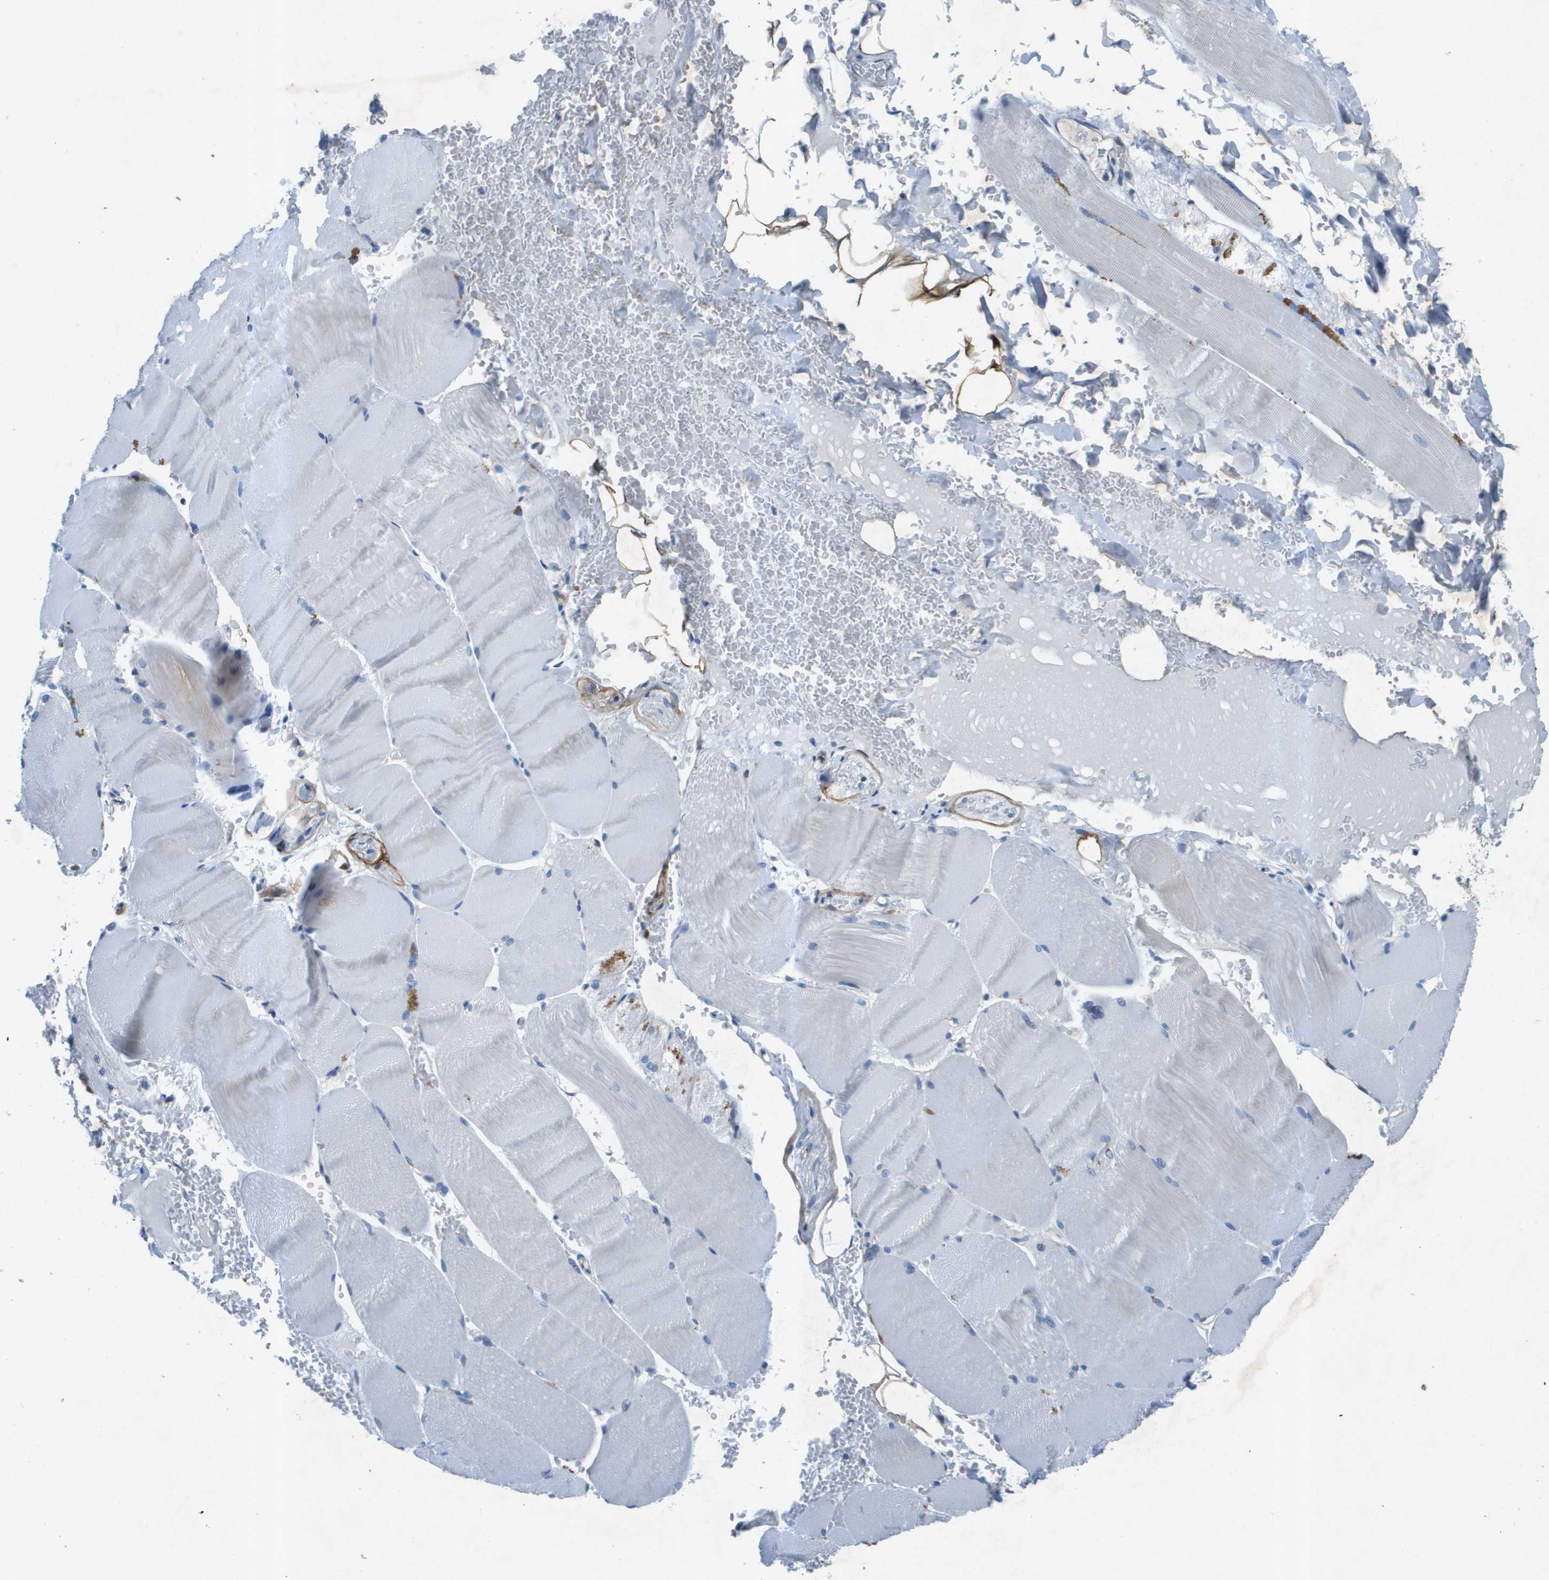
{"staining": {"intensity": "negative", "quantity": "none", "location": "none"}, "tissue": "skeletal muscle", "cell_type": "Myocytes", "image_type": "normal", "snomed": [{"axis": "morphology", "description": "Normal tissue, NOS"}, {"axis": "topography", "description": "Skin"}, {"axis": "topography", "description": "Skeletal muscle"}], "caption": "Immunohistochemical staining of benign human skeletal muscle demonstrates no significant staining in myocytes.", "gene": "ITGA6", "patient": {"sex": "male", "age": 83}}